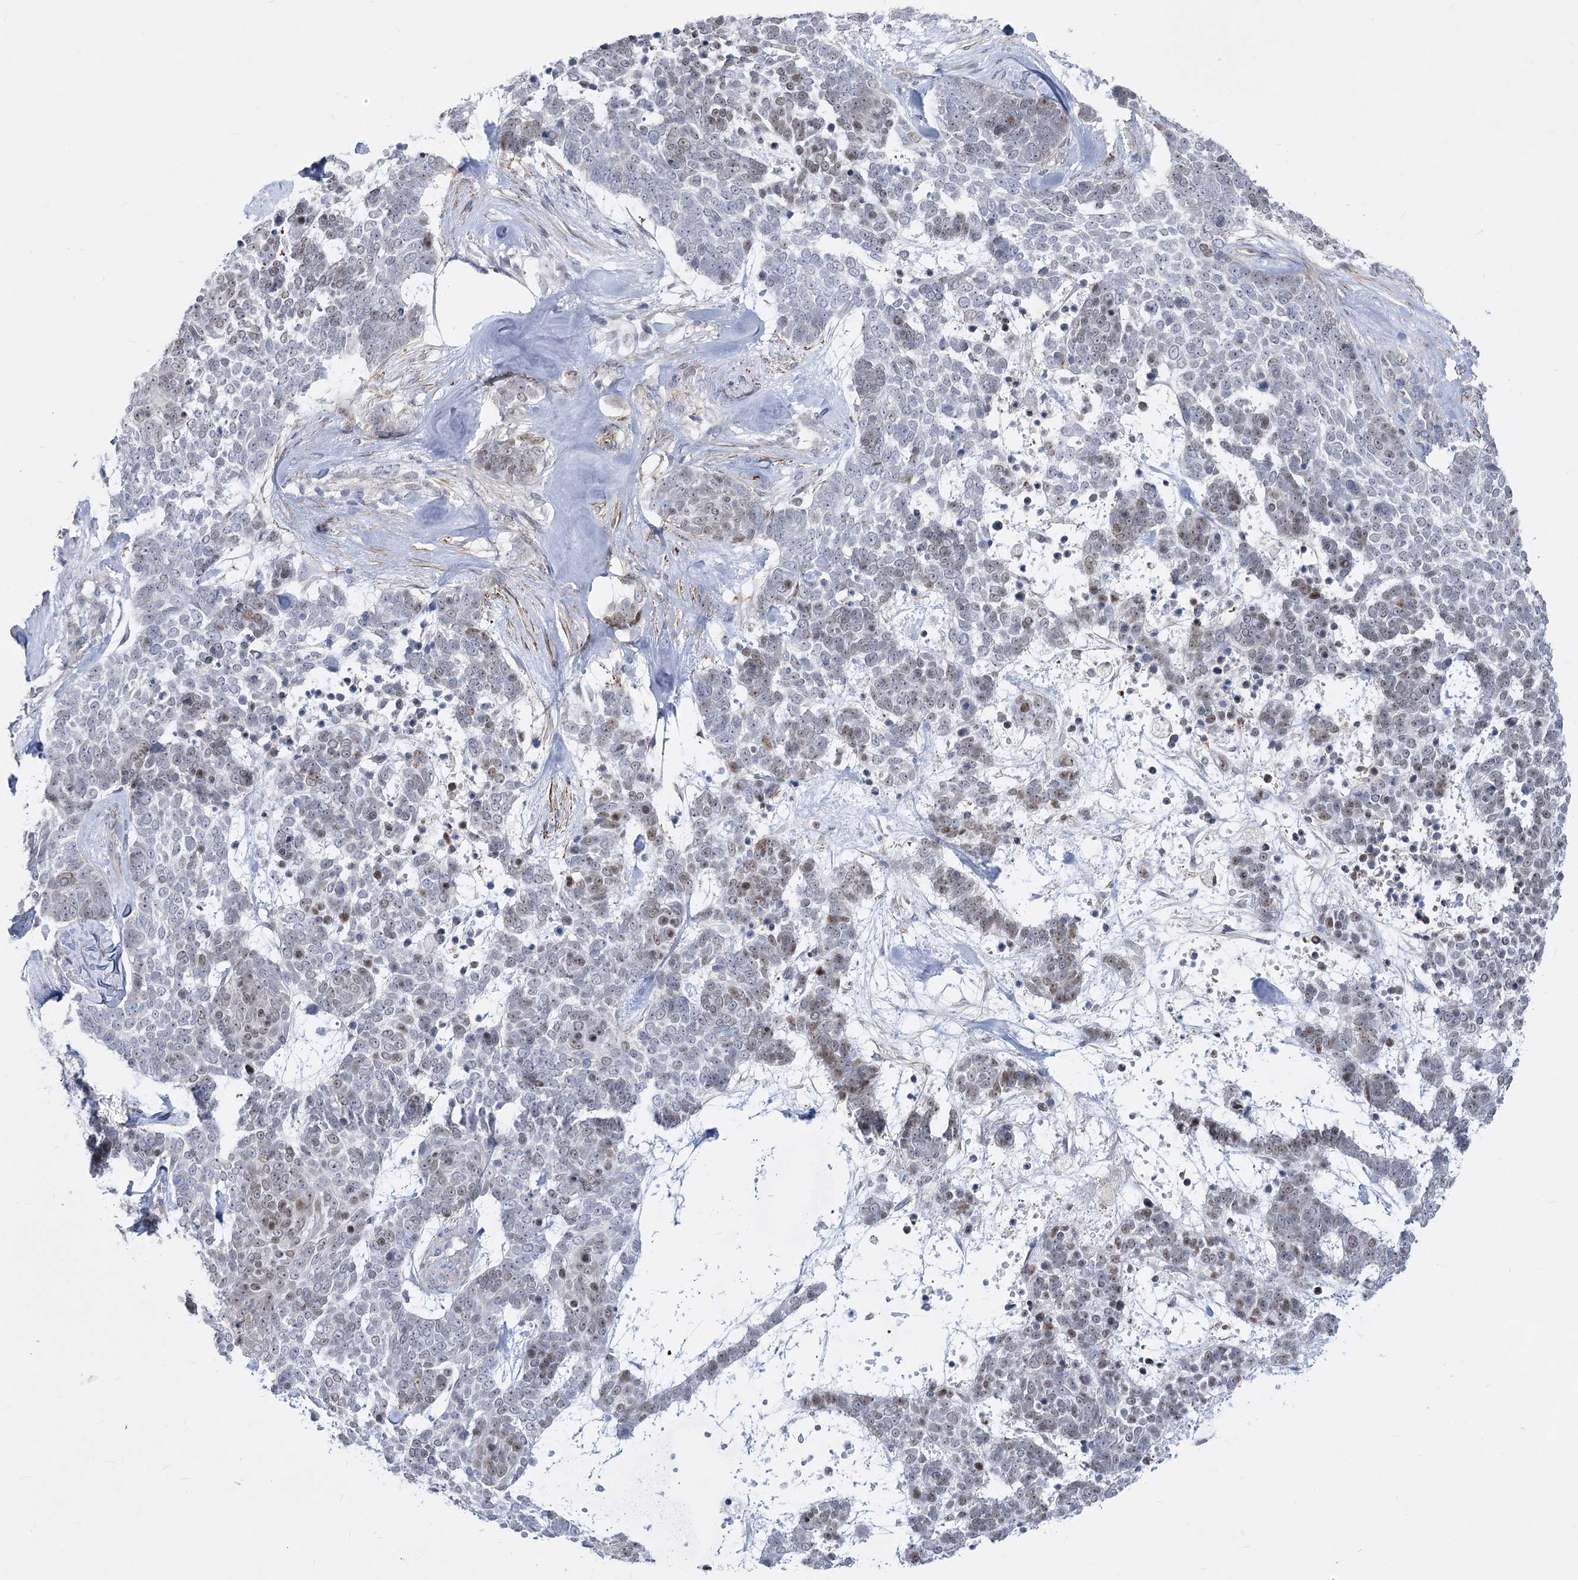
{"staining": {"intensity": "weak", "quantity": "<25%", "location": "nuclear"}, "tissue": "skin cancer", "cell_type": "Tumor cells", "image_type": "cancer", "snomed": [{"axis": "morphology", "description": "Basal cell carcinoma"}, {"axis": "topography", "description": "Skin"}], "caption": "Immunohistochemical staining of skin basal cell carcinoma shows no significant expression in tumor cells.", "gene": "ARSI", "patient": {"sex": "female", "age": 81}}